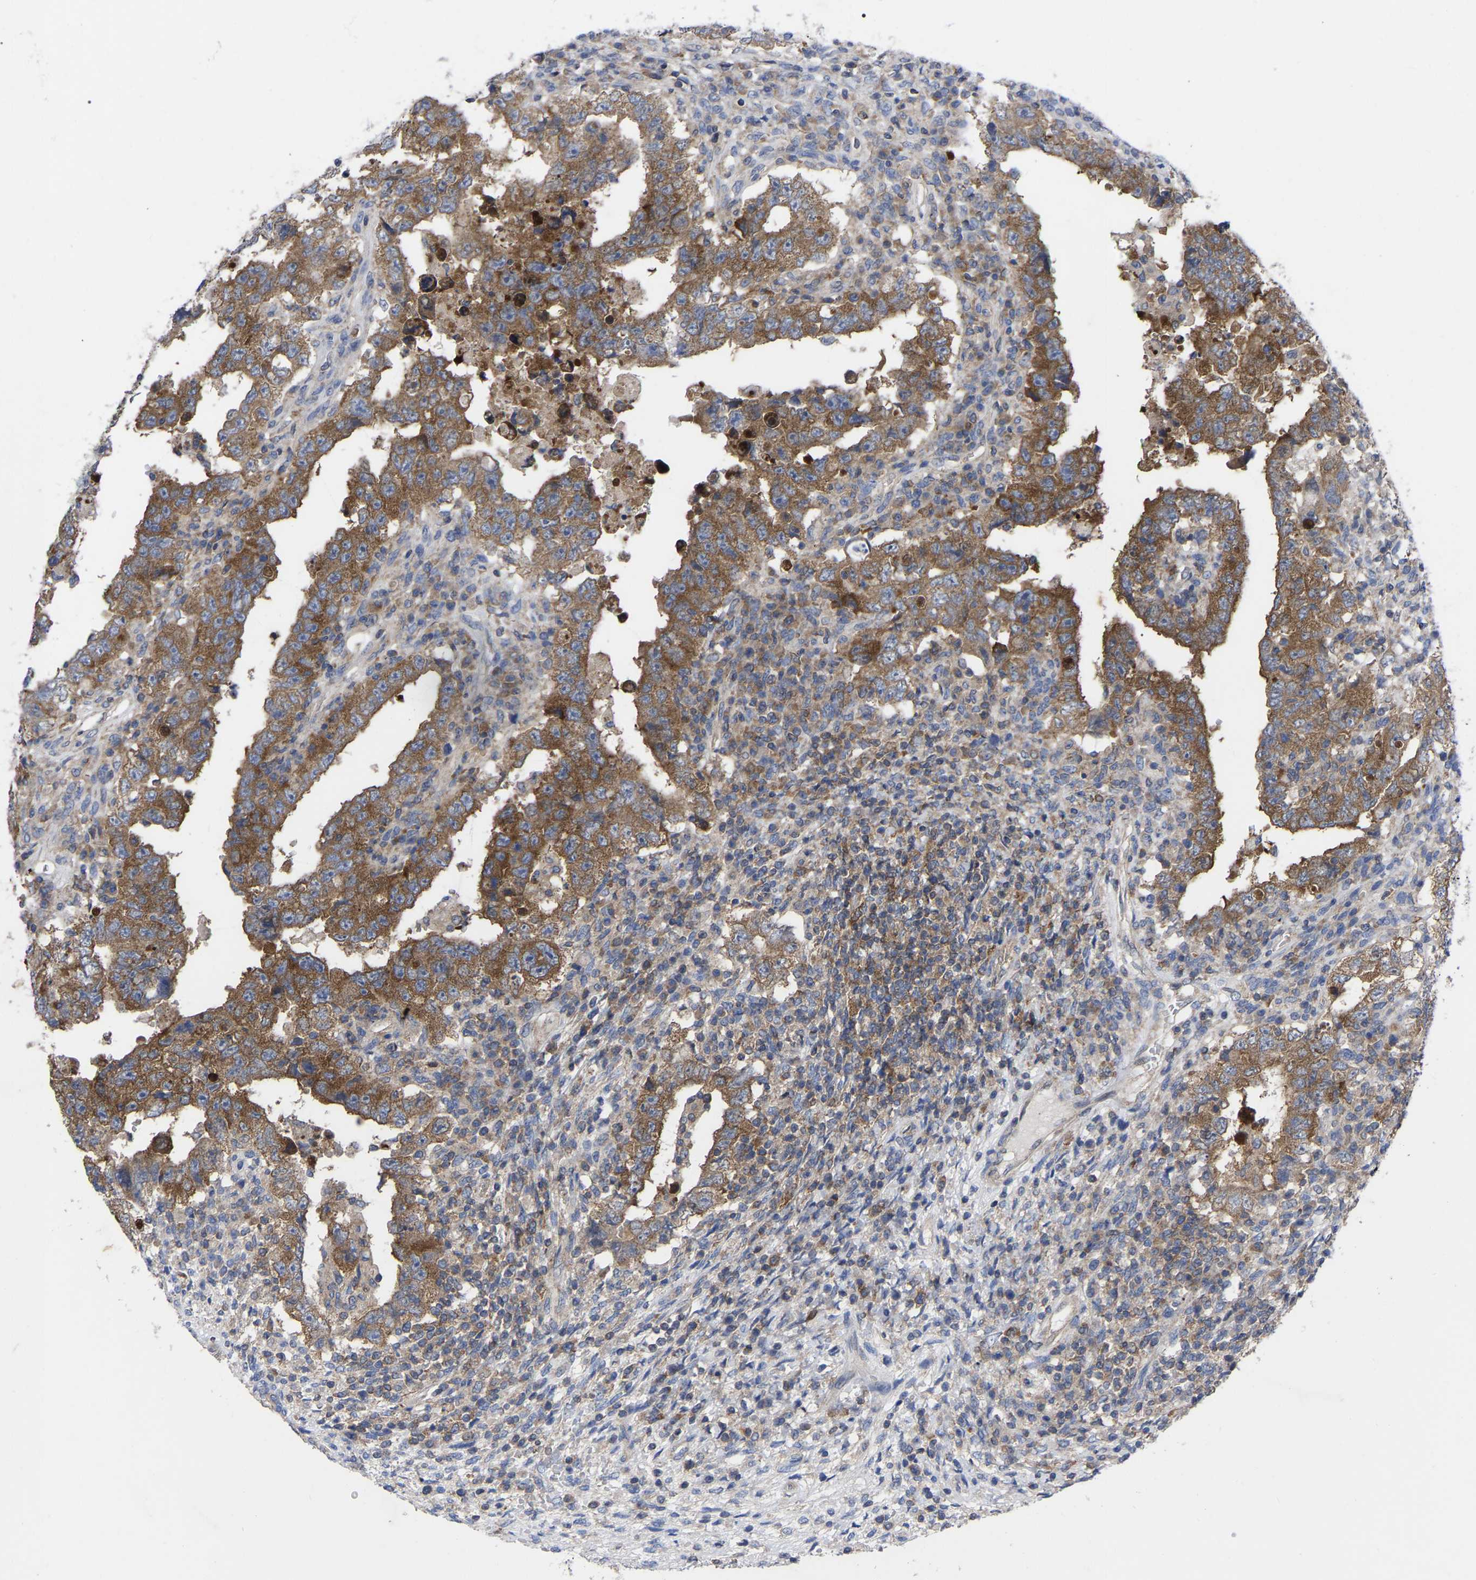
{"staining": {"intensity": "moderate", "quantity": ">75%", "location": "cytoplasmic/membranous"}, "tissue": "testis cancer", "cell_type": "Tumor cells", "image_type": "cancer", "snomed": [{"axis": "morphology", "description": "Carcinoma, Embryonal, NOS"}, {"axis": "topography", "description": "Testis"}], "caption": "Immunohistochemistry (IHC) staining of embryonal carcinoma (testis), which shows medium levels of moderate cytoplasmic/membranous positivity in approximately >75% of tumor cells indicating moderate cytoplasmic/membranous protein staining. The staining was performed using DAB (brown) for protein detection and nuclei were counterstained in hematoxylin (blue).", "gene": "TCP1", "patient": {"sex": "male", "age": 26}}